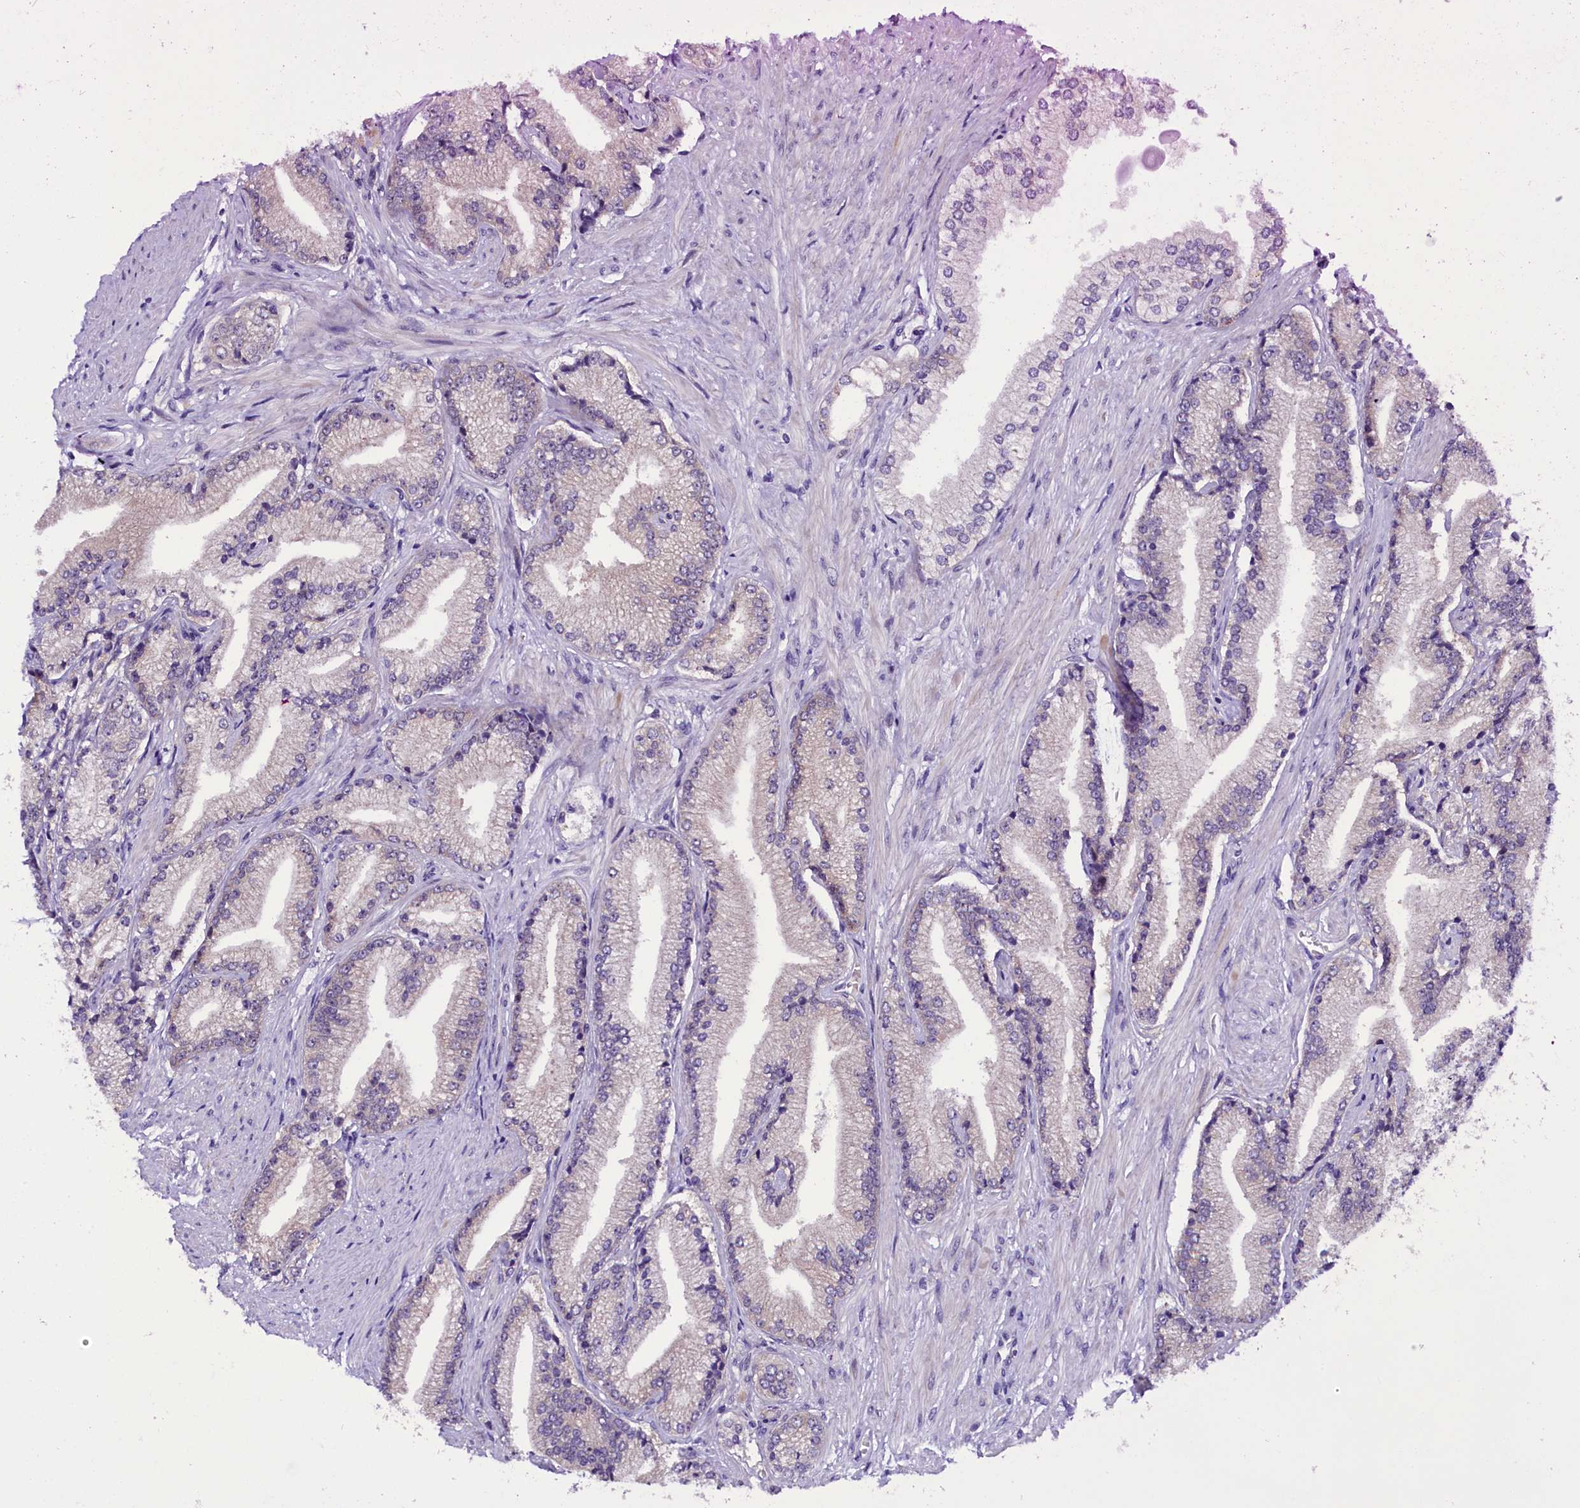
{"staining": {"intensity": "negative", "quantity": "none", "location": "none"}, "tissue": "prostate cancer", "cell_type": "Tumor cells", "image_type": "cancer", "snomed": [{"axis": "morphology", "description": "Adenocarcinoma, High grade"}, {"axis": "topography", "description": "Prostate"}], "caption": "Human prostate cancer stained for a protein using IHC reveals no positivity in tumor cells.", "gene": "CCDC106", "patient": {"sex": "male", "age": 67}}